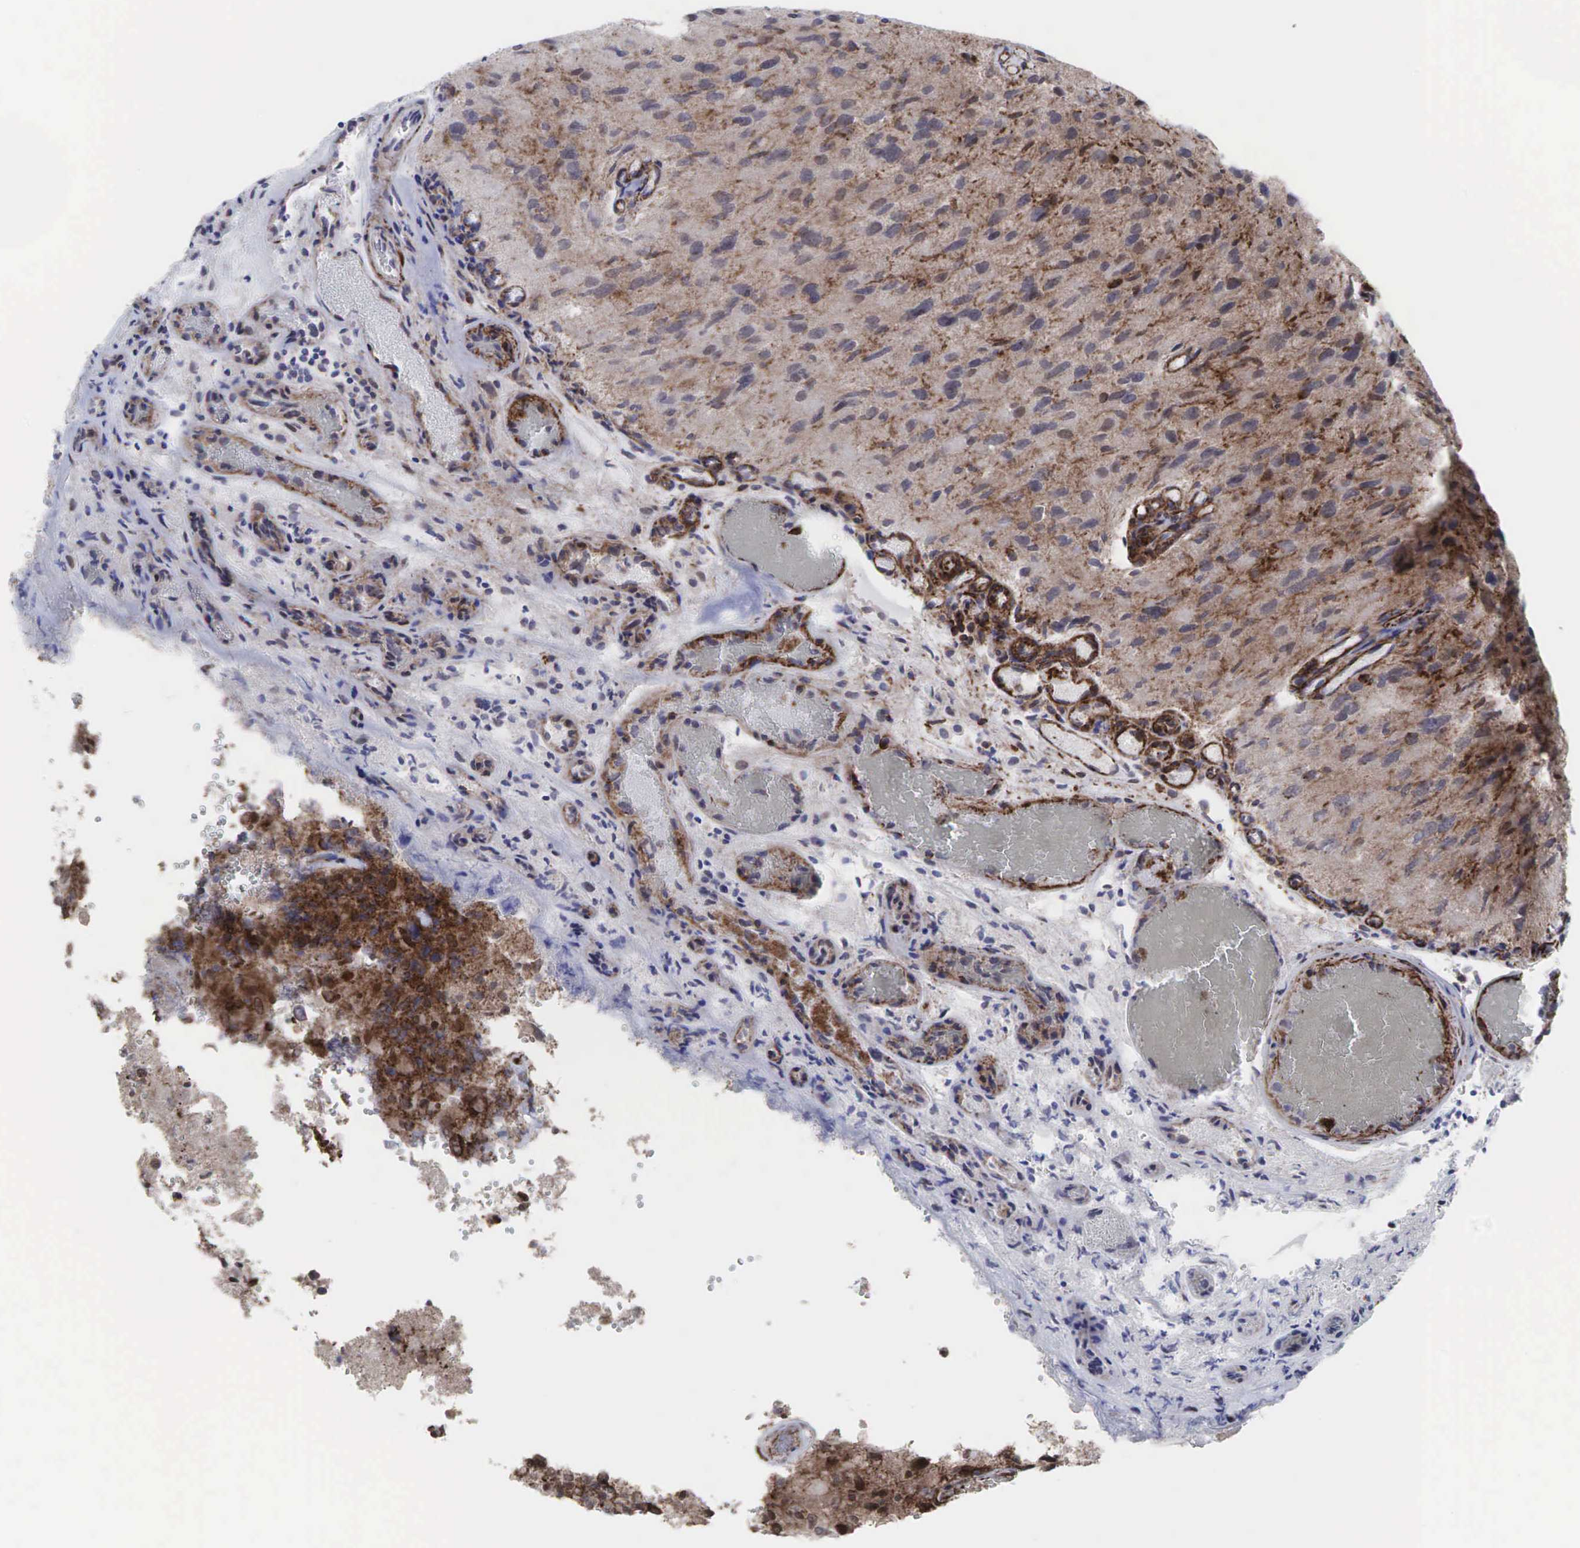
{"staining": {"intensity": "moderate", "quantity": "25%-75%", "location": "cytoplasmic/membranous,nuclear"}, "tissue": "glioma", "cell_type": "Tumor cells", "image_type": "cancer", "snomed": [{"axis": "morphology", "description": "Glioma, malignant, High grade"}, {"axis": "topography", "description": "Brain"}], "caption": "Protein staining demonstrates moderate cytoplasmic/membranous and nuclear staining in approximately 25%-75% of tumor cells in high-grade glioma (malignant). The protein of interest is shown in brown color, while the nuclei are stained blue.", "gene": "GPRASP1", "patient": {"sex": "male", "age": 69}}